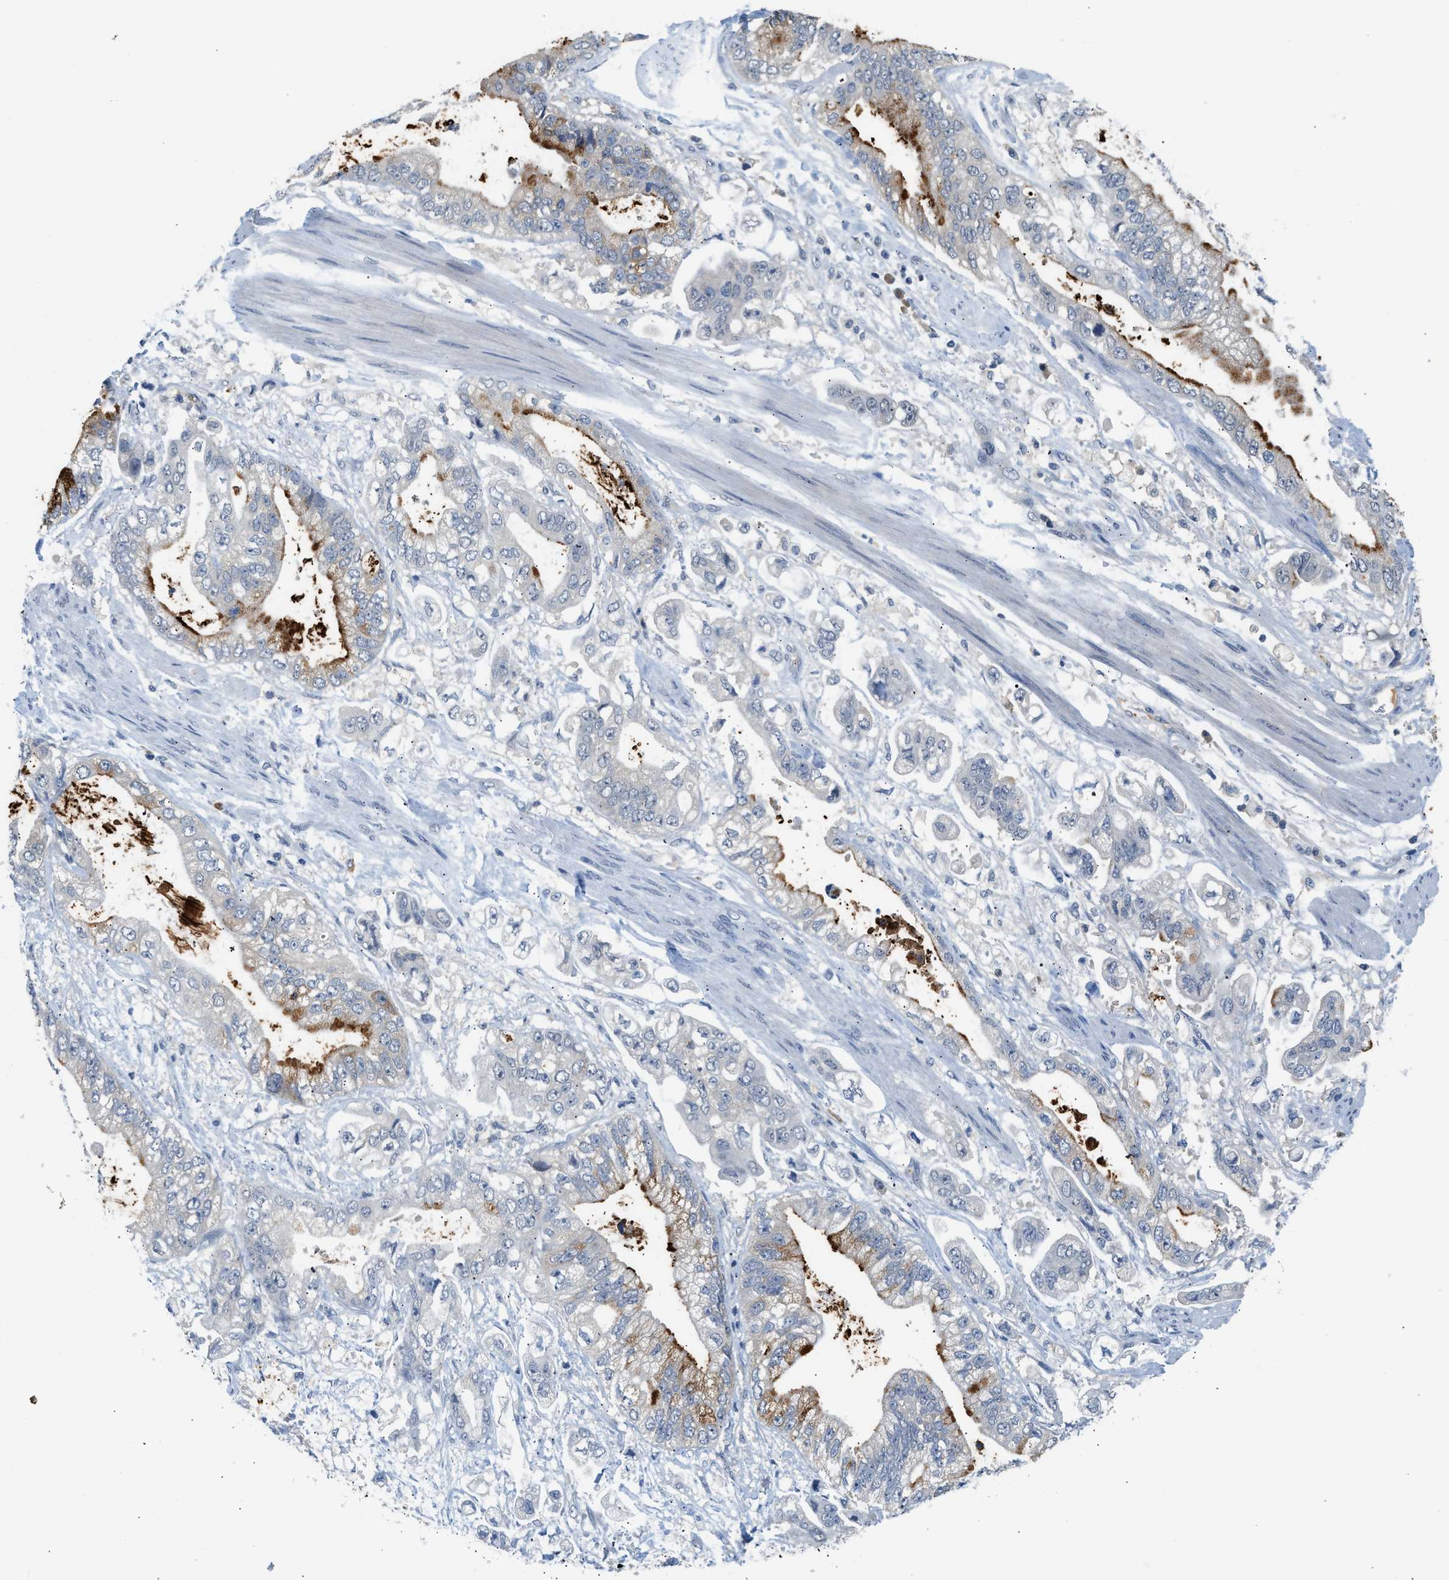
{"staining": {"intensity": "moderate", "quantity": "<25%", "location": "cytoplasmic/membranous"}, "tissue": "stomach cancer", "cell_type": "Tumor cells", "image_type": "cancer", "snomed": [{"axis": "morphology", "description": "Normal tissue, NOS"}, {"axis": "morphology", "description": "Adenocarcinoma, NOS"}, {"axis": "topography", "description": "Stomach"}], "caption": "Moderate cytoplasmic/membranous protein expression is seen in about <25% of tumor cells in stomach cancer.", "gene": "RHBDF2", "patient": {"sex": "male", "age": 62}}